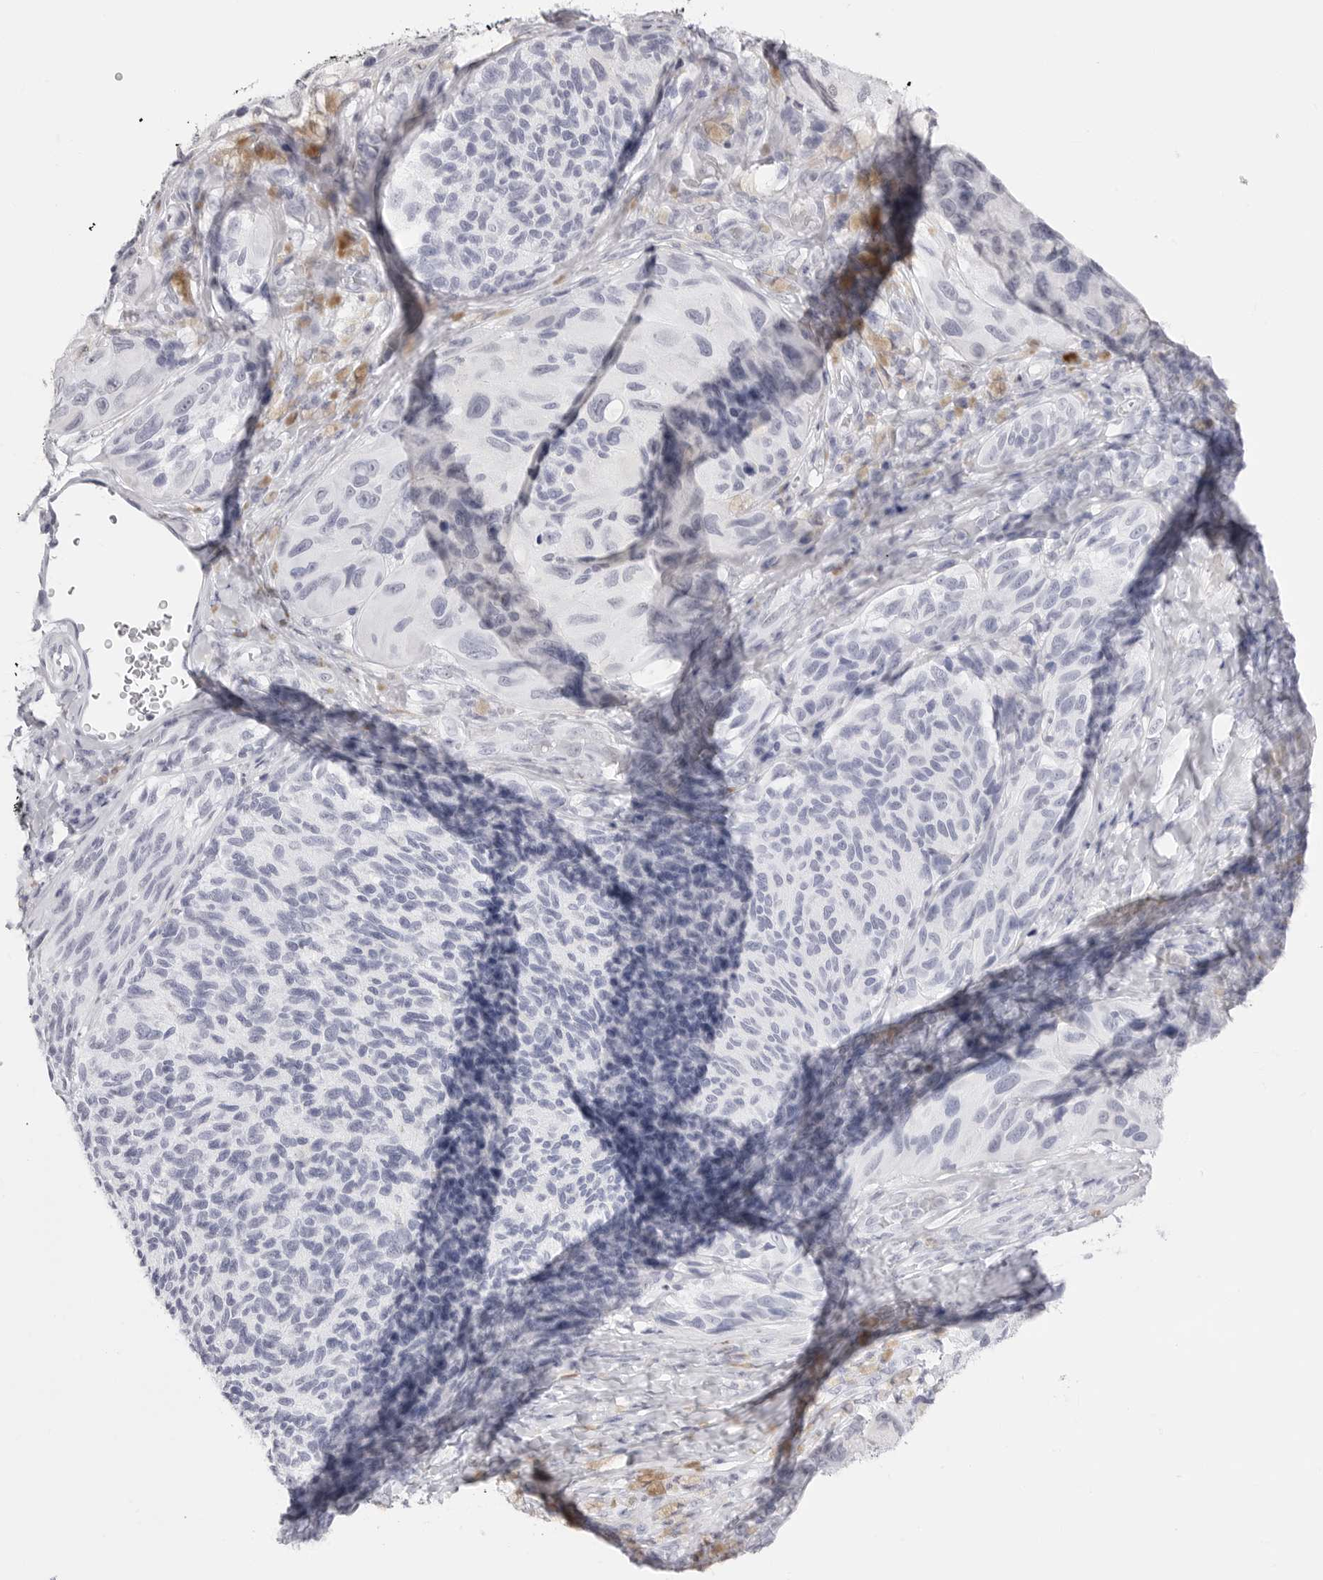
{"staining": {"intensity": "negative", "quantity": "none", "location": "none"}, "tissue": "melanoma", "cell_type": "Tumor cells", "image_type": "cancer", "snomed": [{"axis": "morphology", "description": "Malignant melanoma, NOS"}, {"axis": "topography", "description": "Skin"}], "caption": "Photomicrograph shows no significant protein expression in tumor cells of malignant melanoma. The staining is performed using DAB brown chromogen with nuclei counter-stained in using hematoxylin.", "gene": "TSSK1B", "patient": {"sex": "female", "age": 73}}